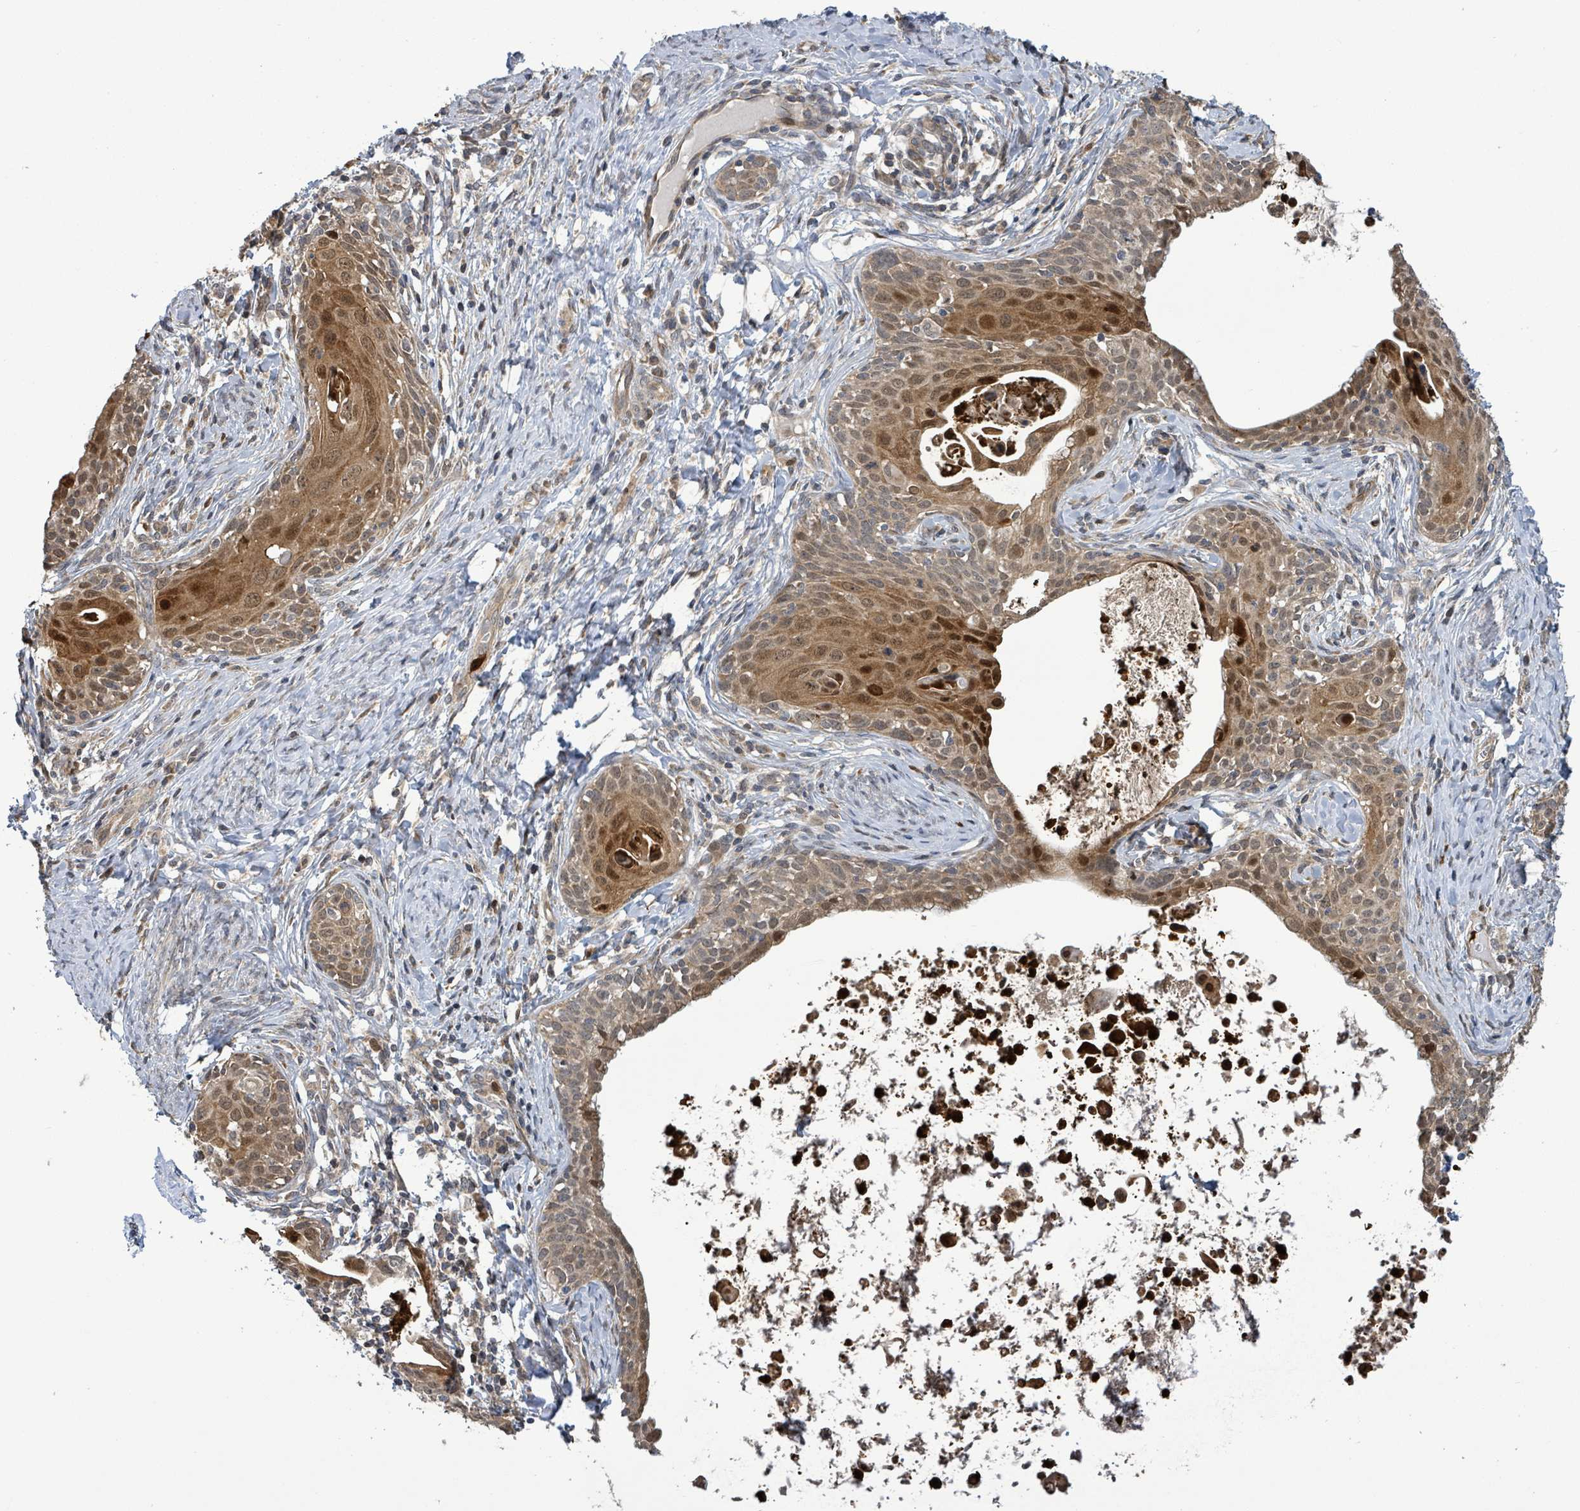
{"staining": {"intensity": "moderate", "quantity": ">75%", "location": "cytoplasmic/membranous,nuclear"}, "tissue": "cervical cancer", "cell_type": "Tumor cells", "image_type": "cancer", "snomed": [{"axis": "morphology", "description": "Squamous cell carcinoma, NOS"}, {"axis": "topography", "description": "Cervix"}], "caption": "The image demonstrates staining of cervical squamous cell carcinoma, revealing moderate cytoplasmic/membranous and nuclear protein staining (brown color) within tumor cells. (Stains: DAB in brown, nuclei in blue, Microscopy: brightfield microscopy at high magnification).", "gene": "COQ6", "patient": {"sex": "female", "age": 52}}